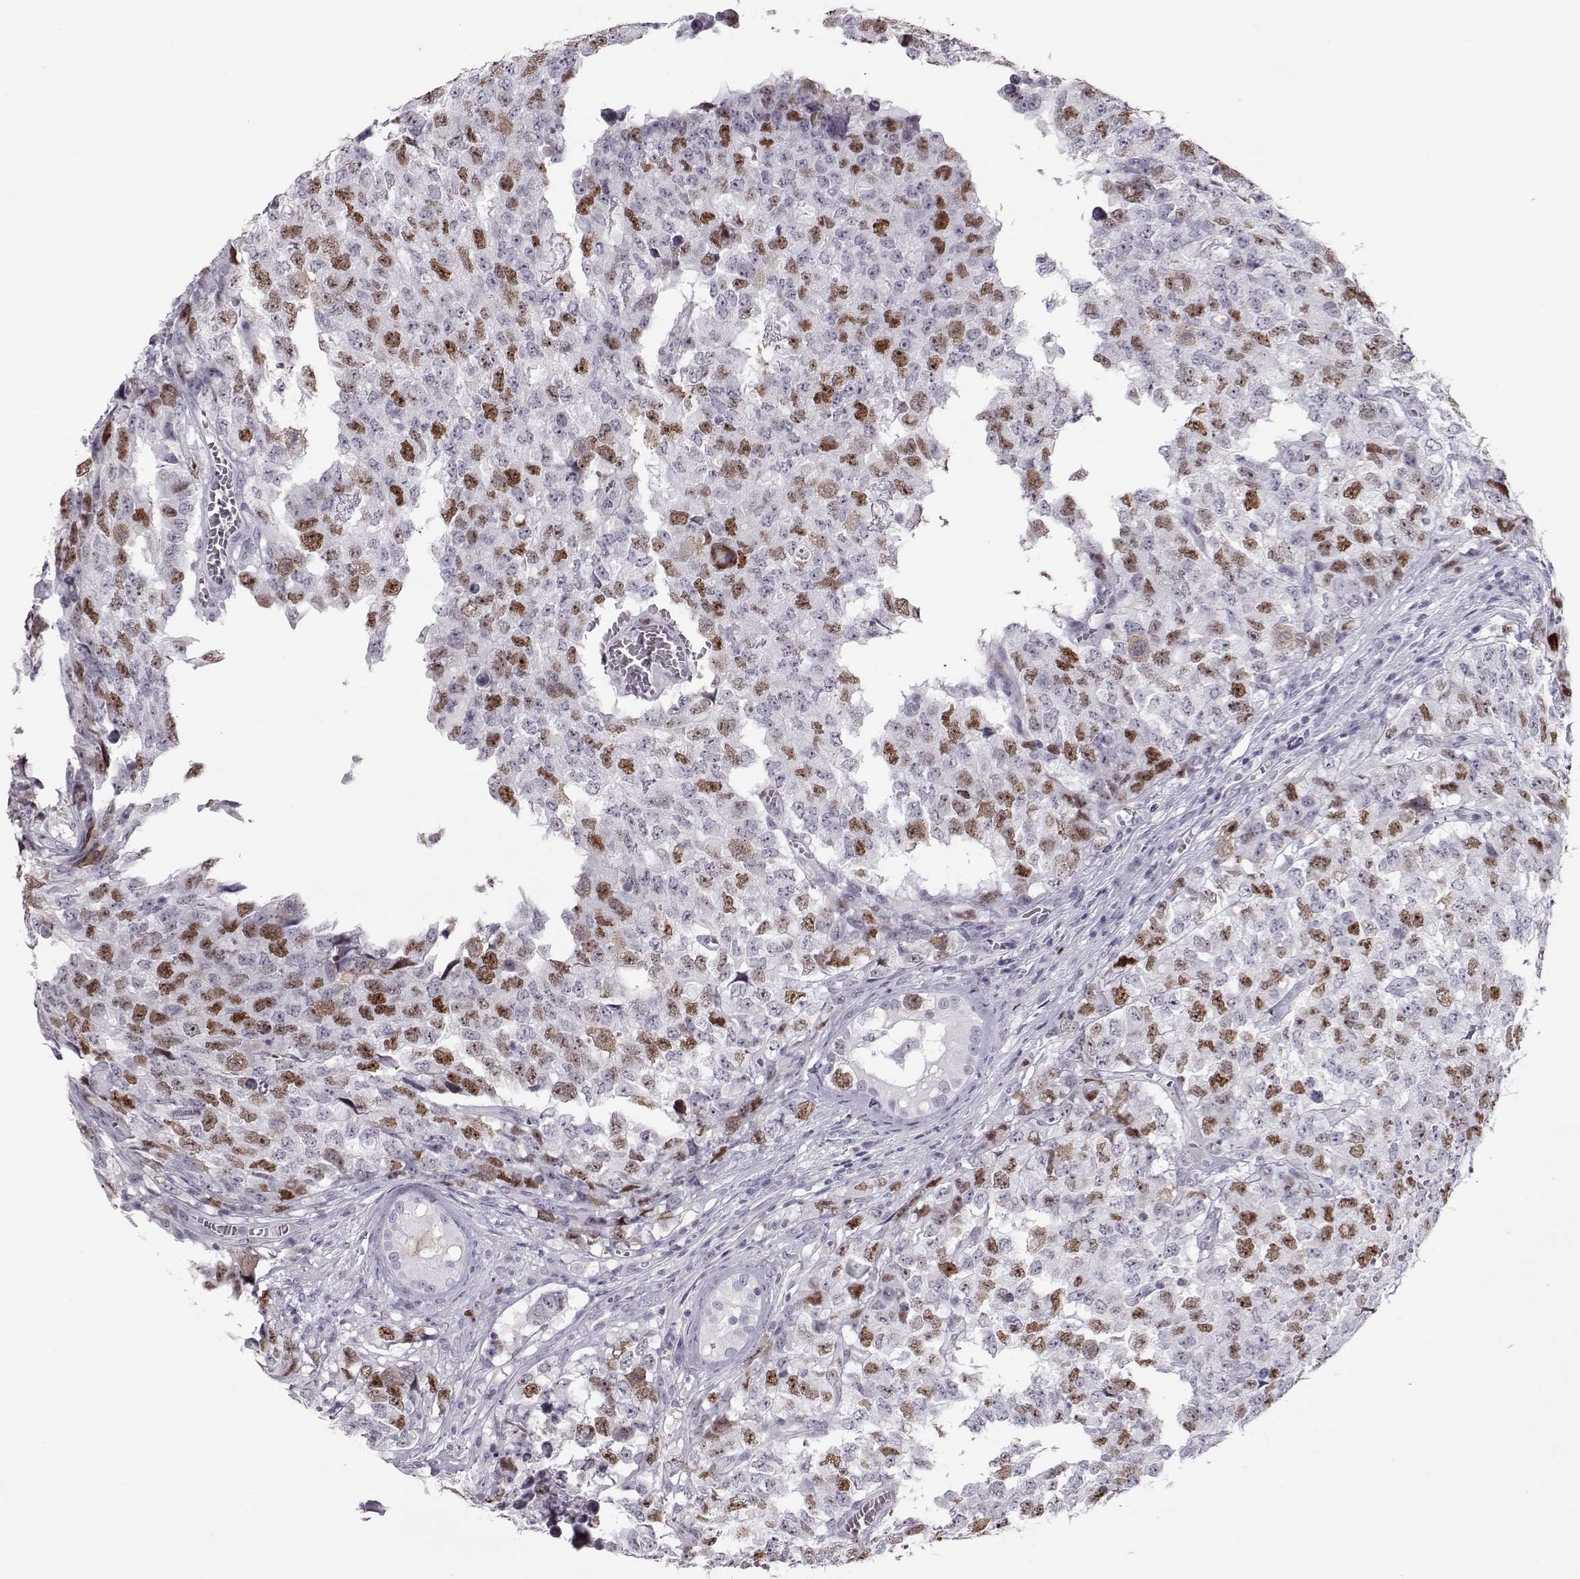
{"staining": {"intensity": "strong", "quantity": "<25%", "location": "nuclear"}, "tissue": "testis cancer", "cell_type": "Tumor cells", "image_type": "cancer", "snomed": [{"axis": "morphology", "description": "Carcinoma, Embryonal, NOS"}, {"axis": "topography", "description": "Testis"}], "caption": "Tumor cells exhibit medium levels of strong nuclear staining in about <25% of cells in human testis cancer.", "gene": "SGO1", "patient": {"sex": "male", "age": 23}}